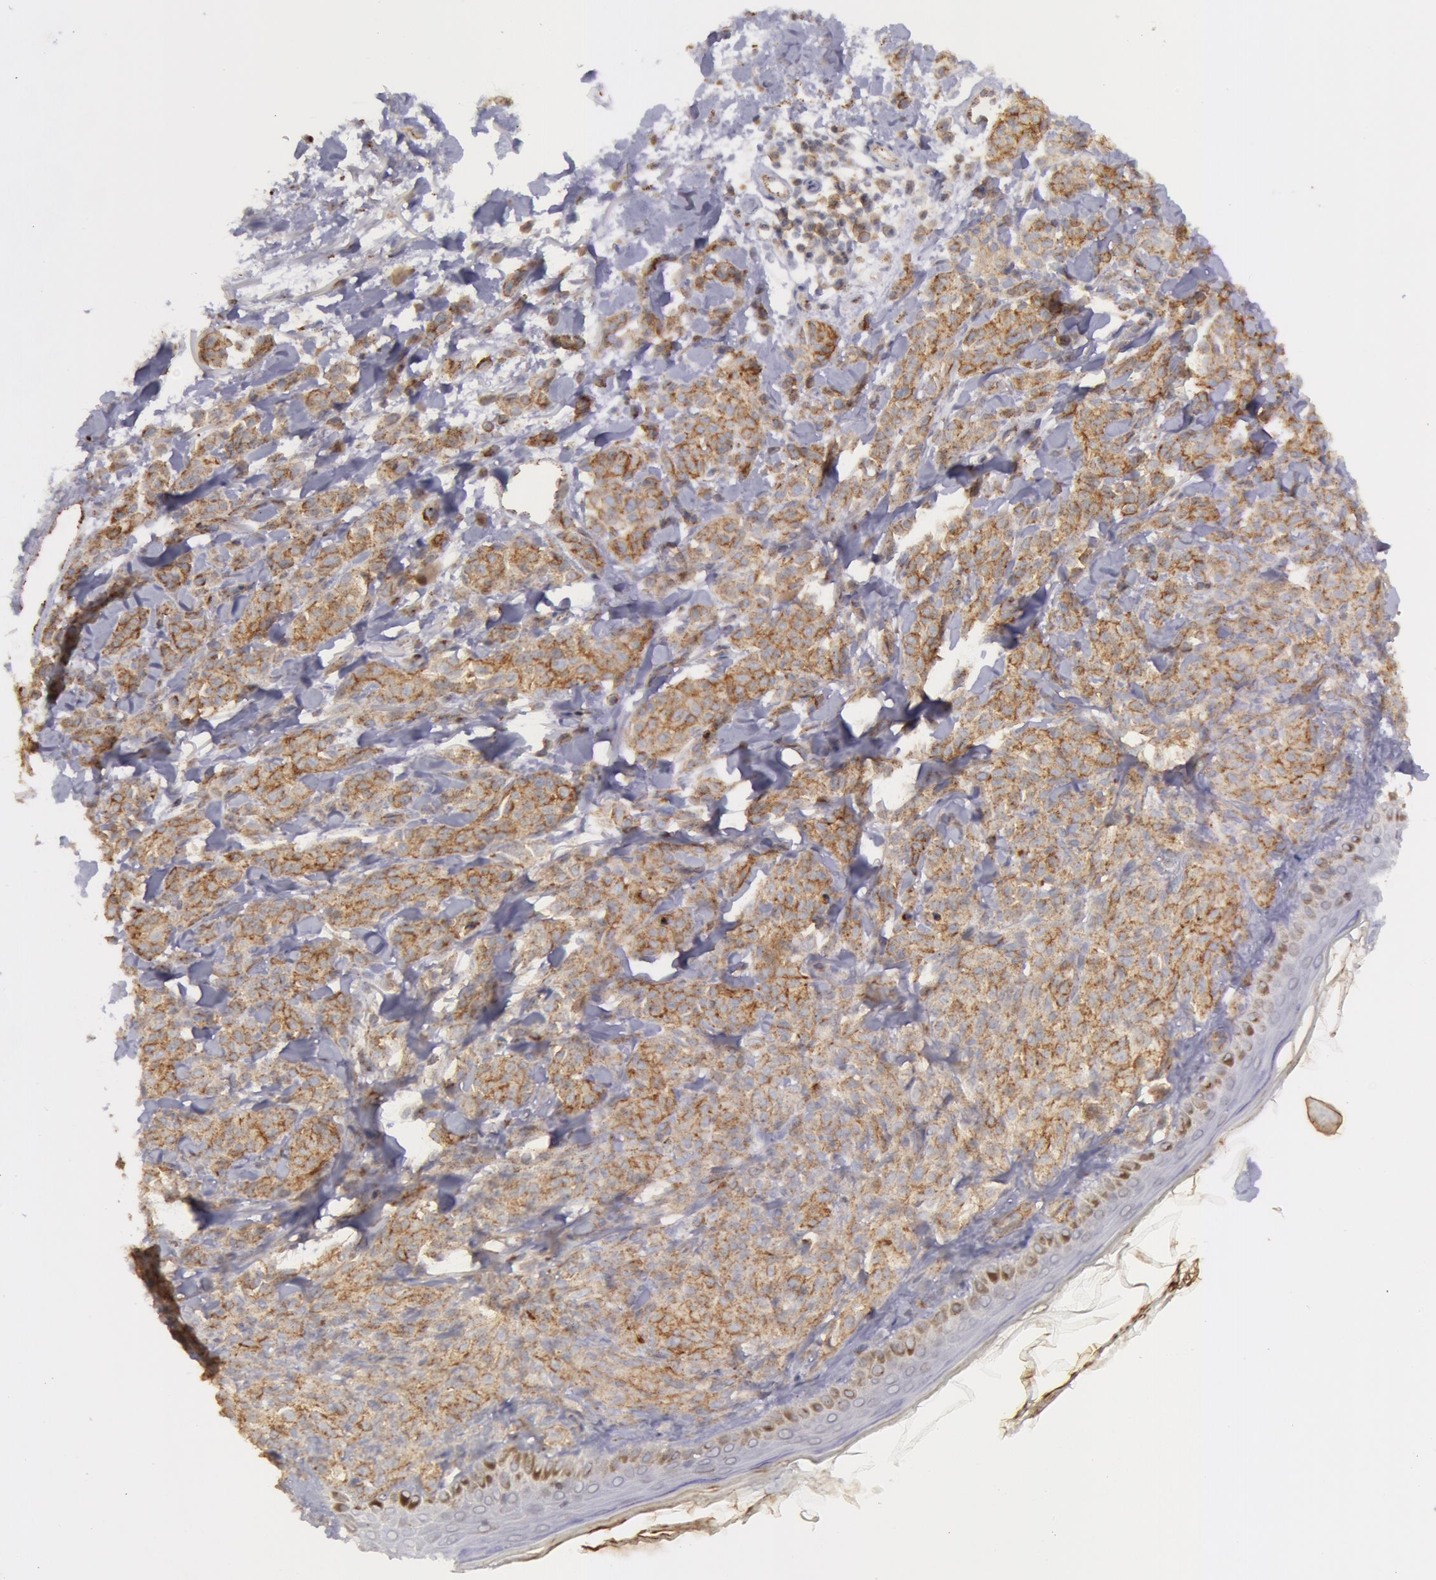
{"staining": {"intensity": "moderate", "quantity": ">75%", "location": "cytoplasmic/membranous"}, "tissue": "melanoma", "cell_type": "Tumor cells", "image_type": "cancer", "snomed": [{"axis": "morphology", "description": "Malignant melanoma, NOS"}, {"axis": "topography", "description": "Skin"}], "caption": "This is a photomicrograph of immunohistochemistry staining of malignant melanoma, which shows moderate staining in the cytoplasmic/membranous of tumor cells.", "gene": "FLOT2", "patient": {"sex": "female", "age": 73}}